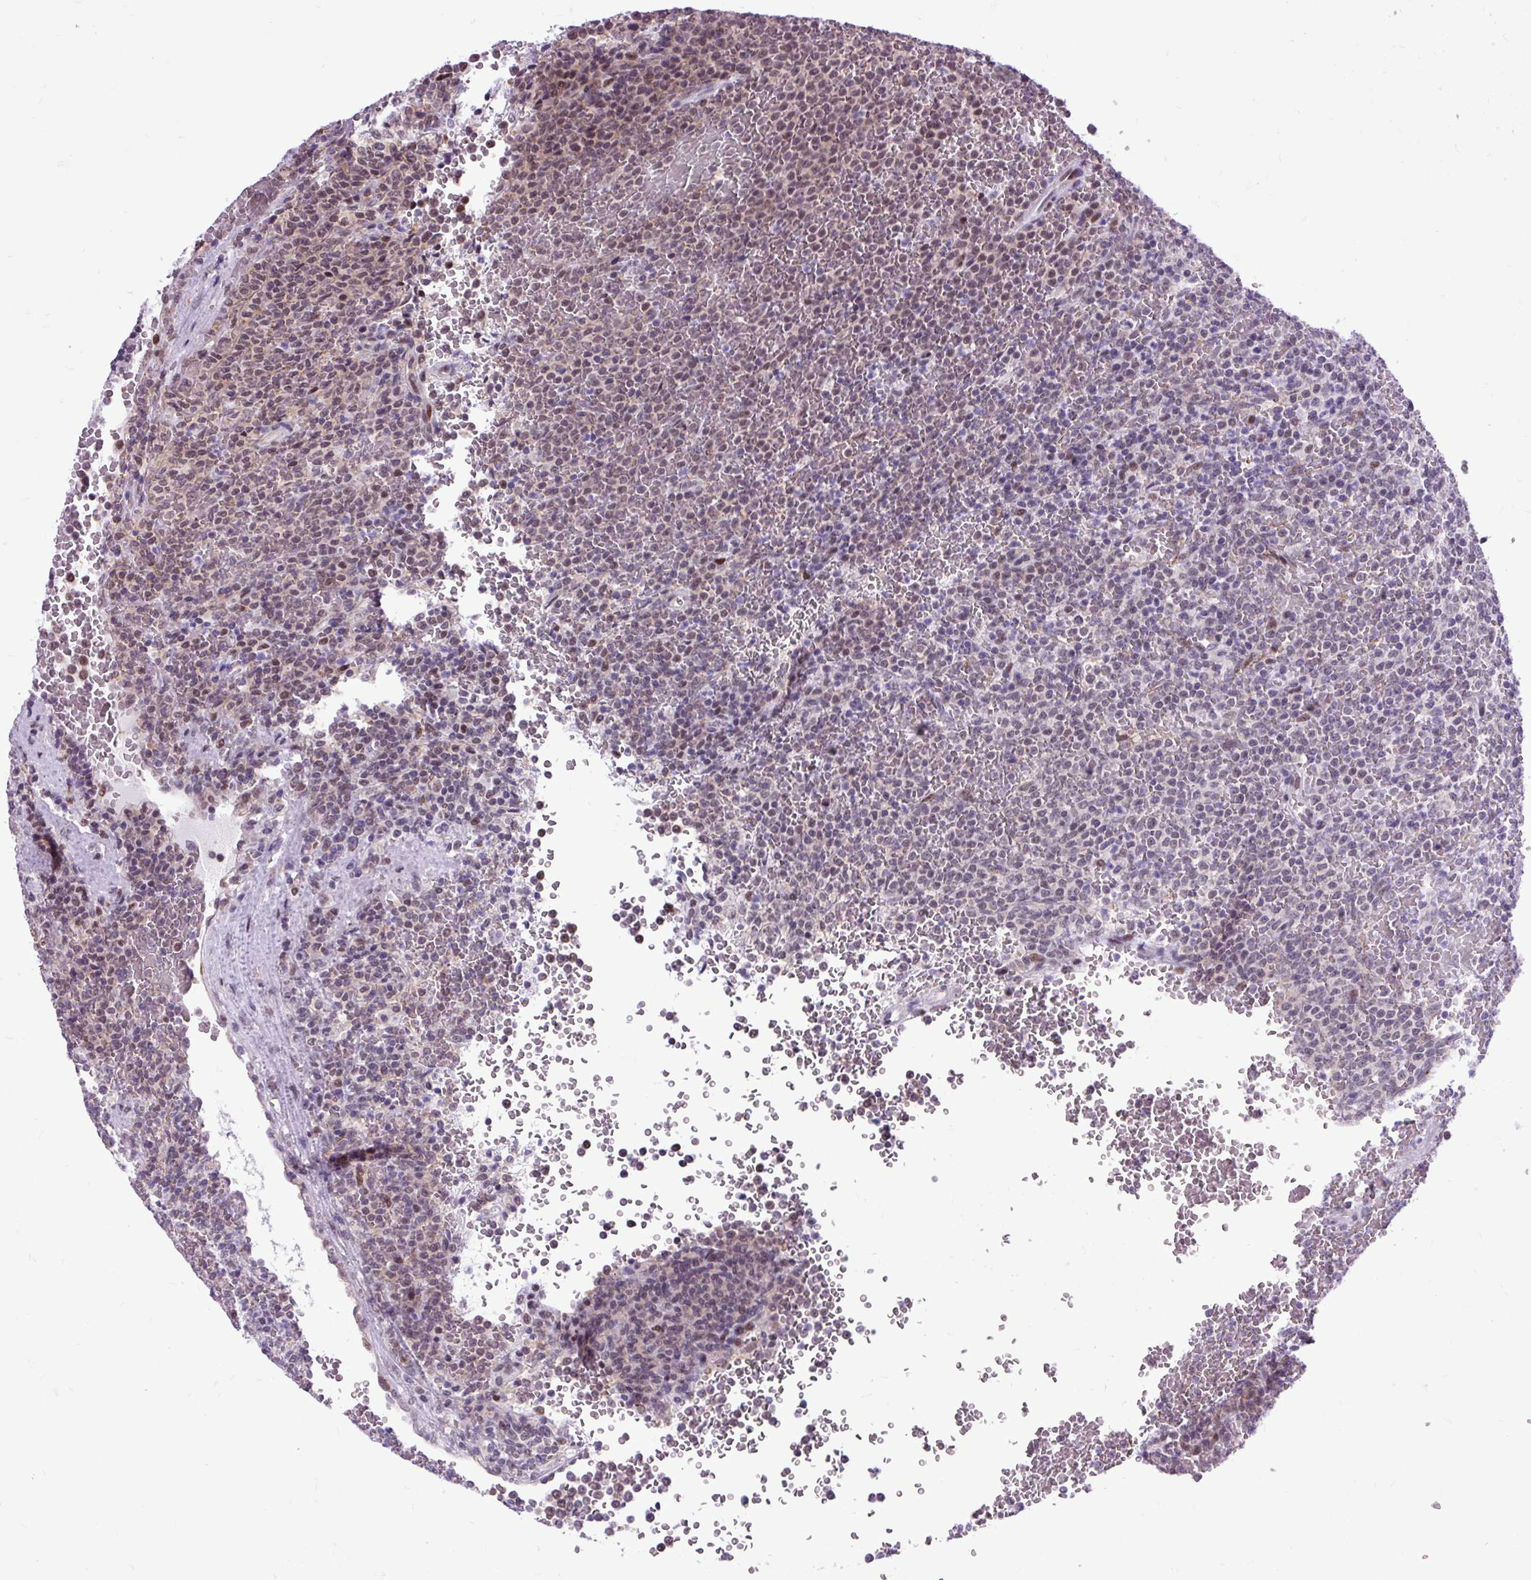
{"staining": {"intensity": "weak", "quantity": "25%-75%", "location": "nuclear"}, "tissue": "lymphoma", "cell_type": "Tumor cells", "image_type": "cancer", "snomed": [{"axis": "morphology", "description": "Malignant lymphoma, non-Hodgkin's type, Low grade"}, {"axis": "topography", "description": "Spleen"}], "caption": "Malignant lymphoma, non-Hodgkin's type (low-grade) was stained to show a protein in brown. There is low levels of weak nuclear expression in about 25%-75% of tumor cells. (DAB = brown stain, brightfield microscopy at high magnification).", "gene": "CLK2", "patient": {"sex": "male", "age": 60}}